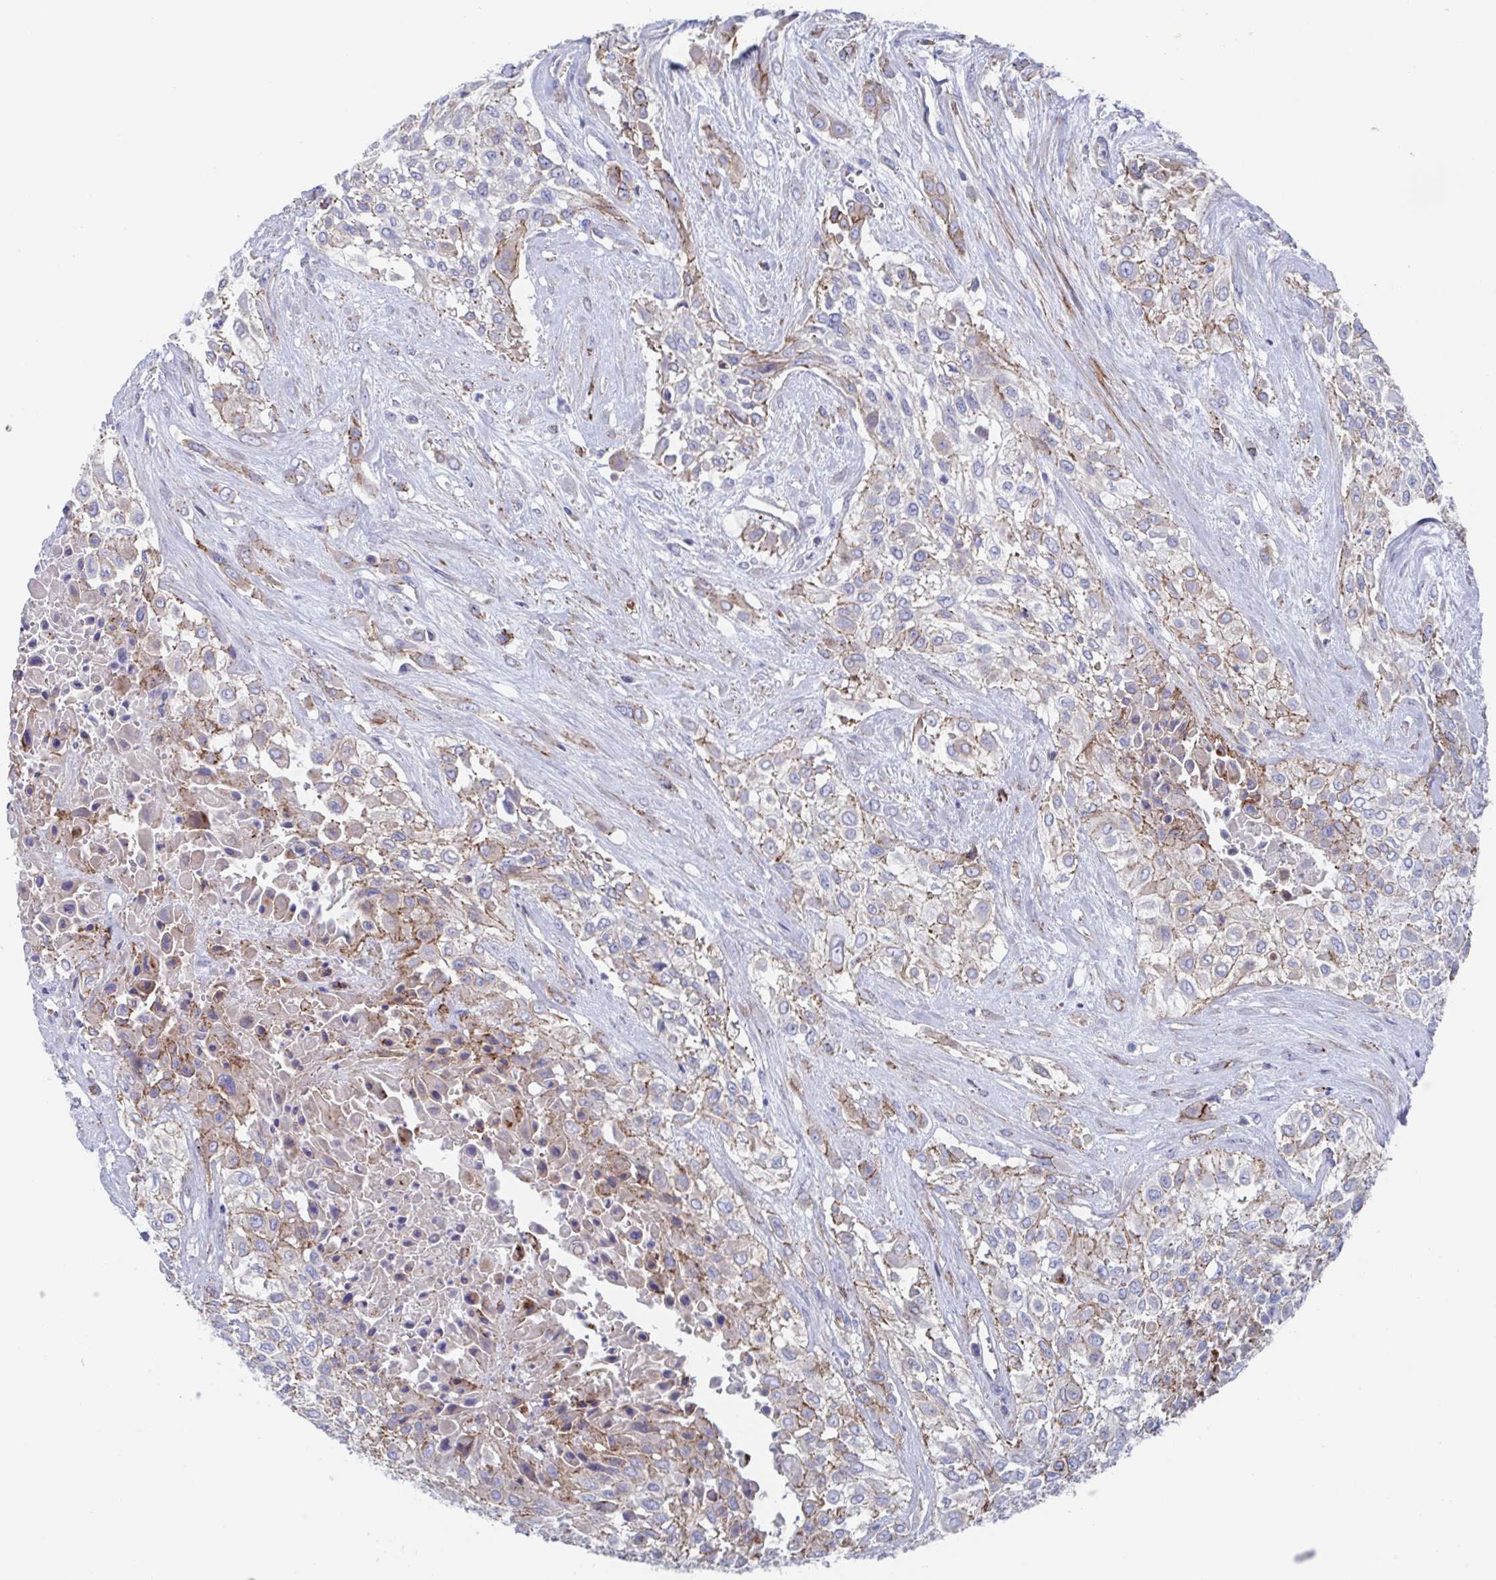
{"staining": {"intensity": "weak", "quantity": "<25%", "location": "cytoplasmic/membranous"}, "tissue": "urothelial cancer", "cell_type": "Tumor cells", "image_type": "cancer", "snomed": [{"axis": "morphology", "description": "Urothelial carcinoma, High grade"}, {"axis": "topography", "description": "Urinary bladder"}], "caption": "An image of urothelial cancer stained for a protein reveals no brown staining in tumor cells.", "gene": "CDH2", "patient": {"sex": "male", "age": 57}}